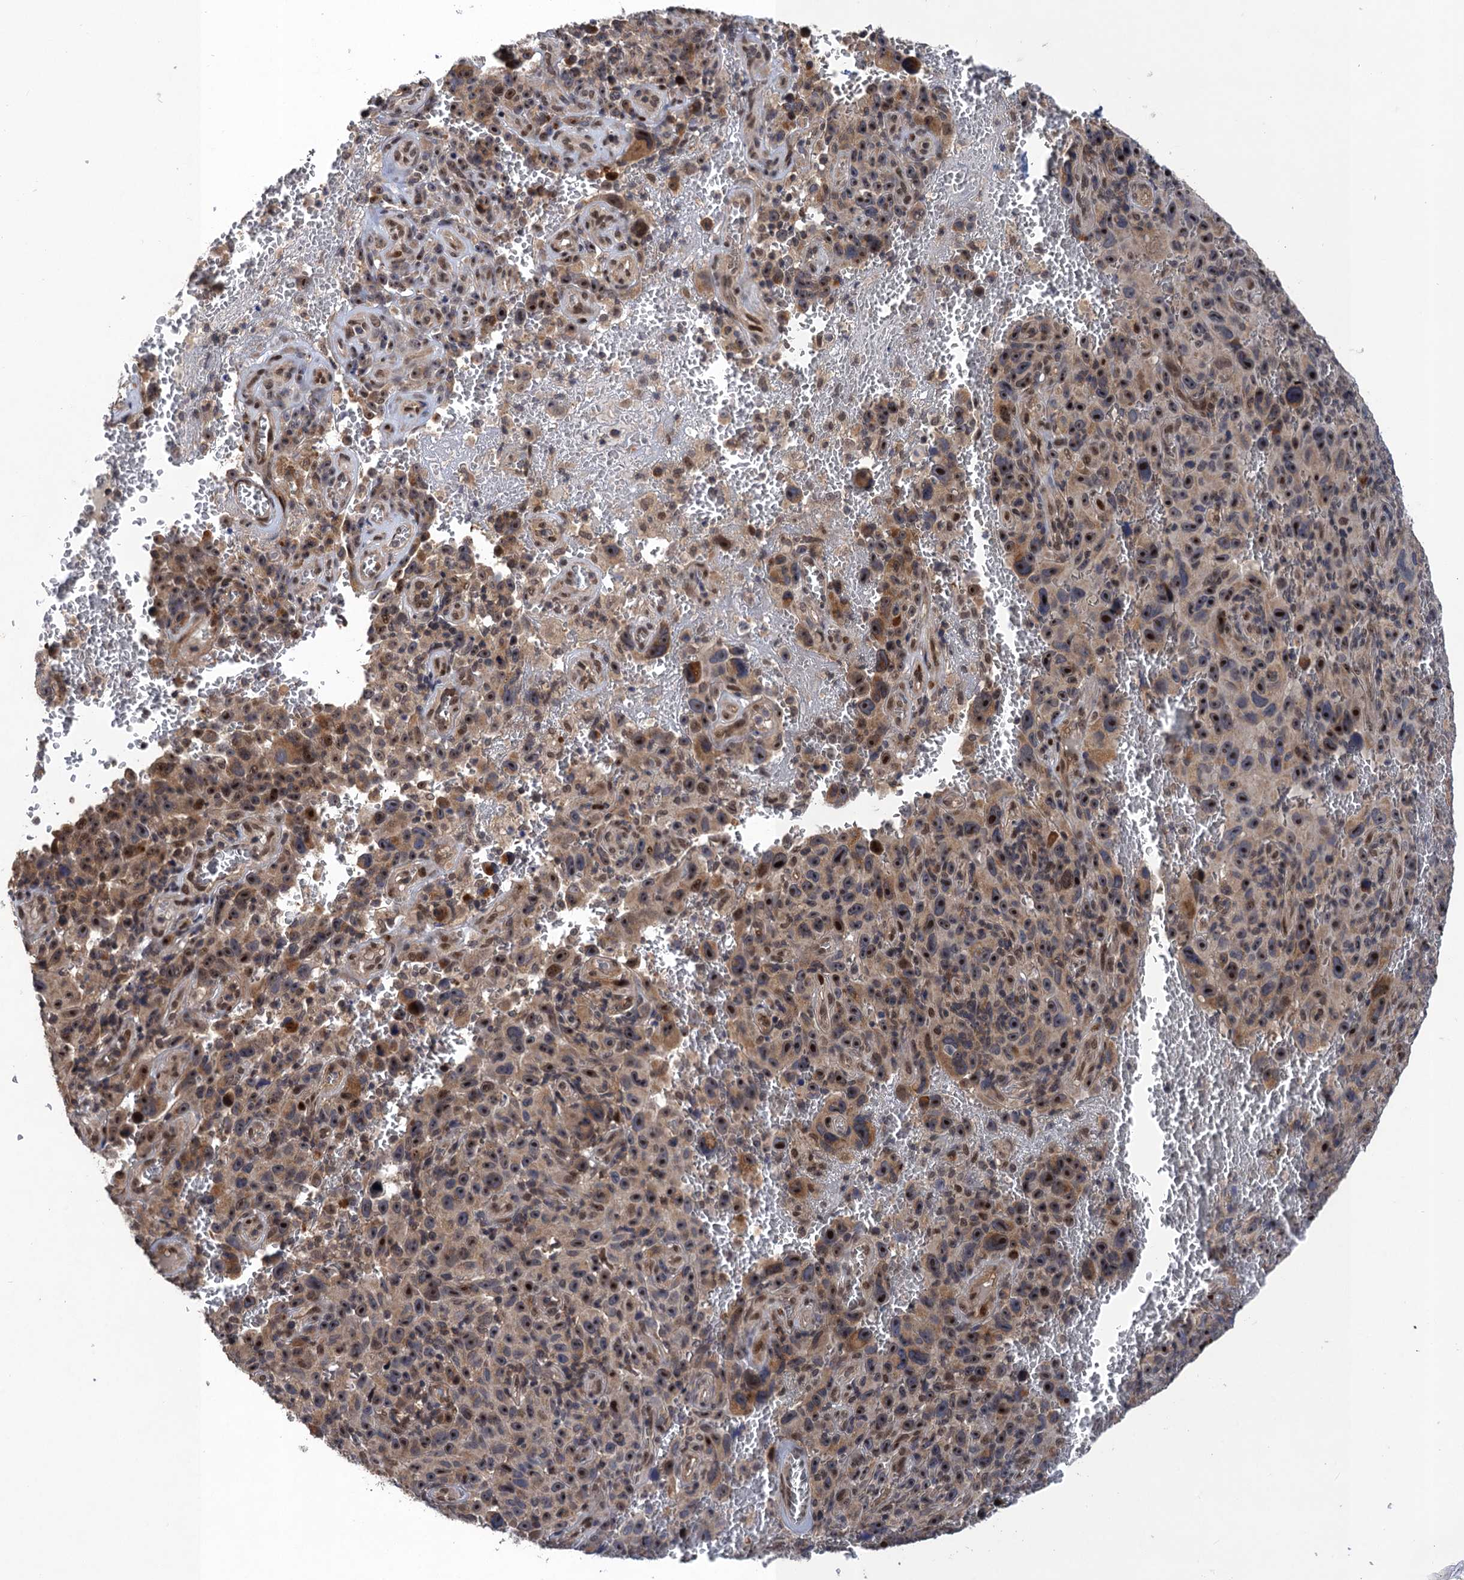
{"staining": {"intensity": "moderate", "quantity": ">75%", "location": "cytoplasmic/membranous,nuclear"}, "tissue": "melanoma", "cell_type": "Tumor cells", "image_type": "cancer", "snomed": [{"axis": "morphology", "description": "Malignant melanoma, NOS"}, {"axis": "topography", "description": "Skin"}], "caption": "This is a micrograph of immunohistochemistry (IHC) staining of melanoma, which shows moderate expression in the cytoplasmic/membranous and nuclear of tumor cells.", "gene": "ZAR1L", "patient": {"sex": "female", "age": 82}}